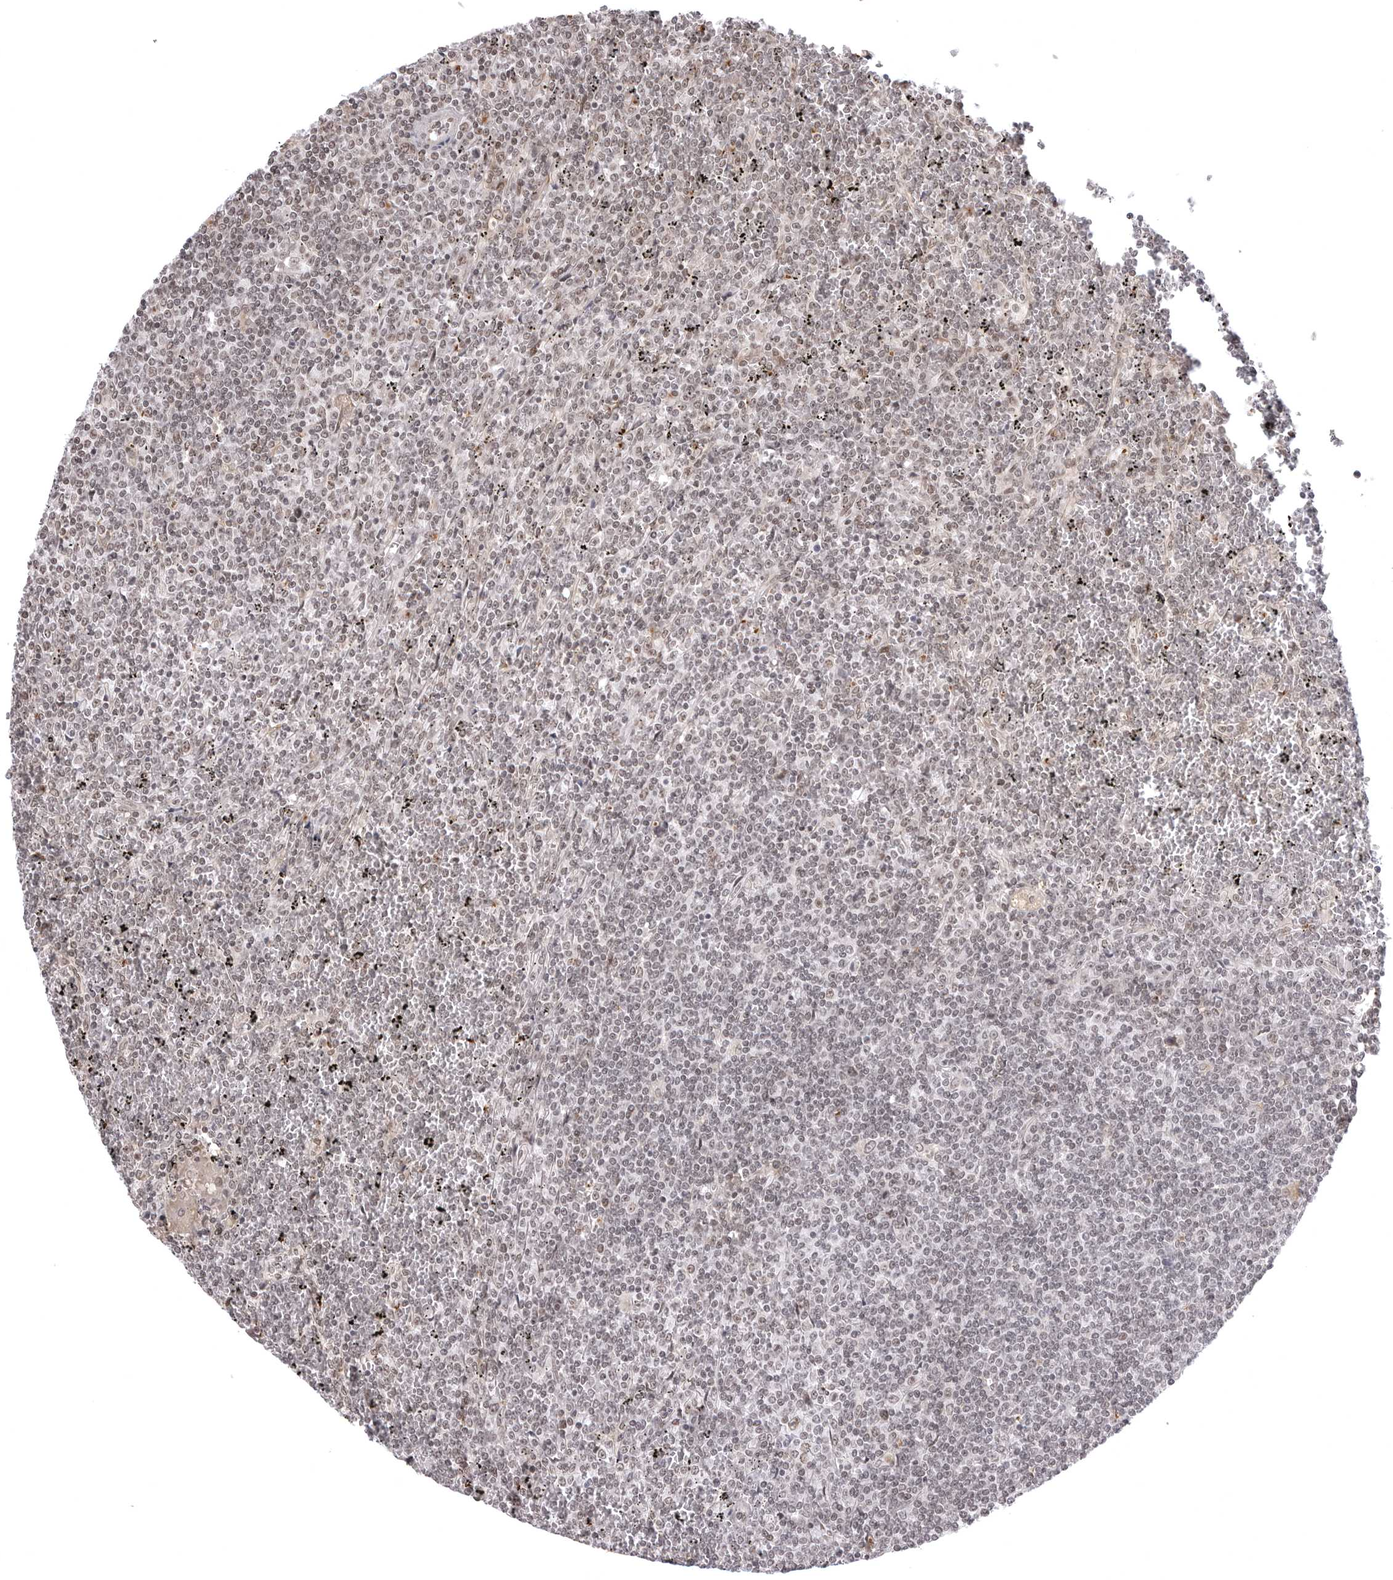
{"staining": {"intensity": "moderate", "quantity": "25%-75%", "location": "nuclear"}, "tissue": "lymphoma", "cell_type": "Tumor cells", "image_type": "cancer", "snomed": [{"axis": "morphology", "description": "Malignant lymphoma, non-Hodgkin's type, Low grade"}, {"axis": "topography", "description": "Spleen"}], "caption": "The immunohistochemical stain labels moderate nuclear staining in tumor cells of low-grade malignant lymphoma, non-Hodgkin's type tissue.", "gene": "PHF3", "patient": {"sex": "female", "age": 19}}